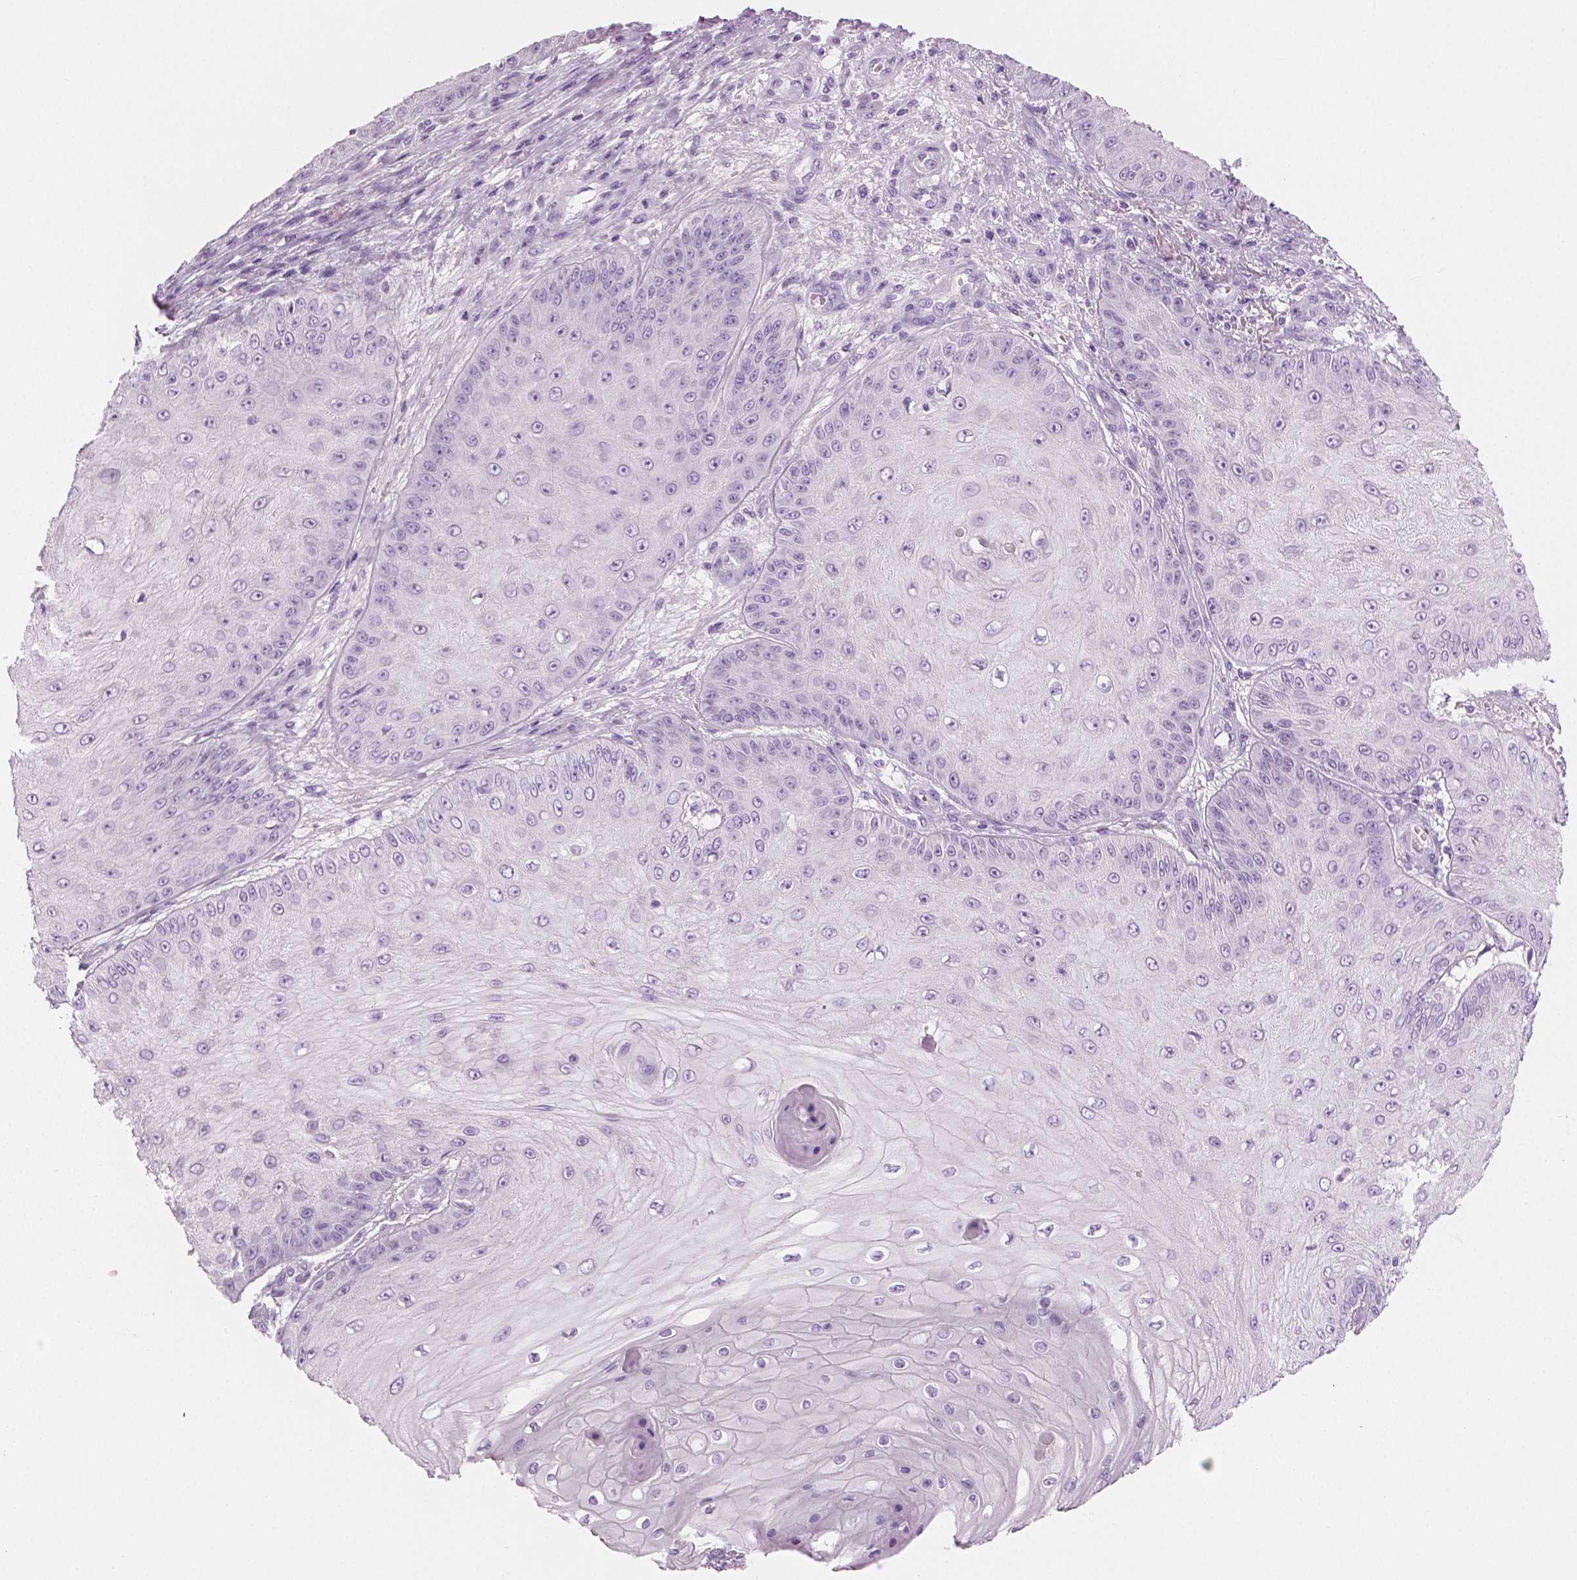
{"staining": {"intensity": "negative", "quantity": "none", "location": "none"}, "tissue": "skin cancer", "cell_type": "Tumor cells", "image_type": "cancer", "snomed": [{"axis": "morphology", "description": "Squamous cell carcinoma, NOS"}, {"axis": "topography", "description": "Skin"}], "caption": "Tumor cells are negative for brown protein staining in skin cancer.", "gene": "PLIN4", "patient": {"sex": "male", "age": 70}}